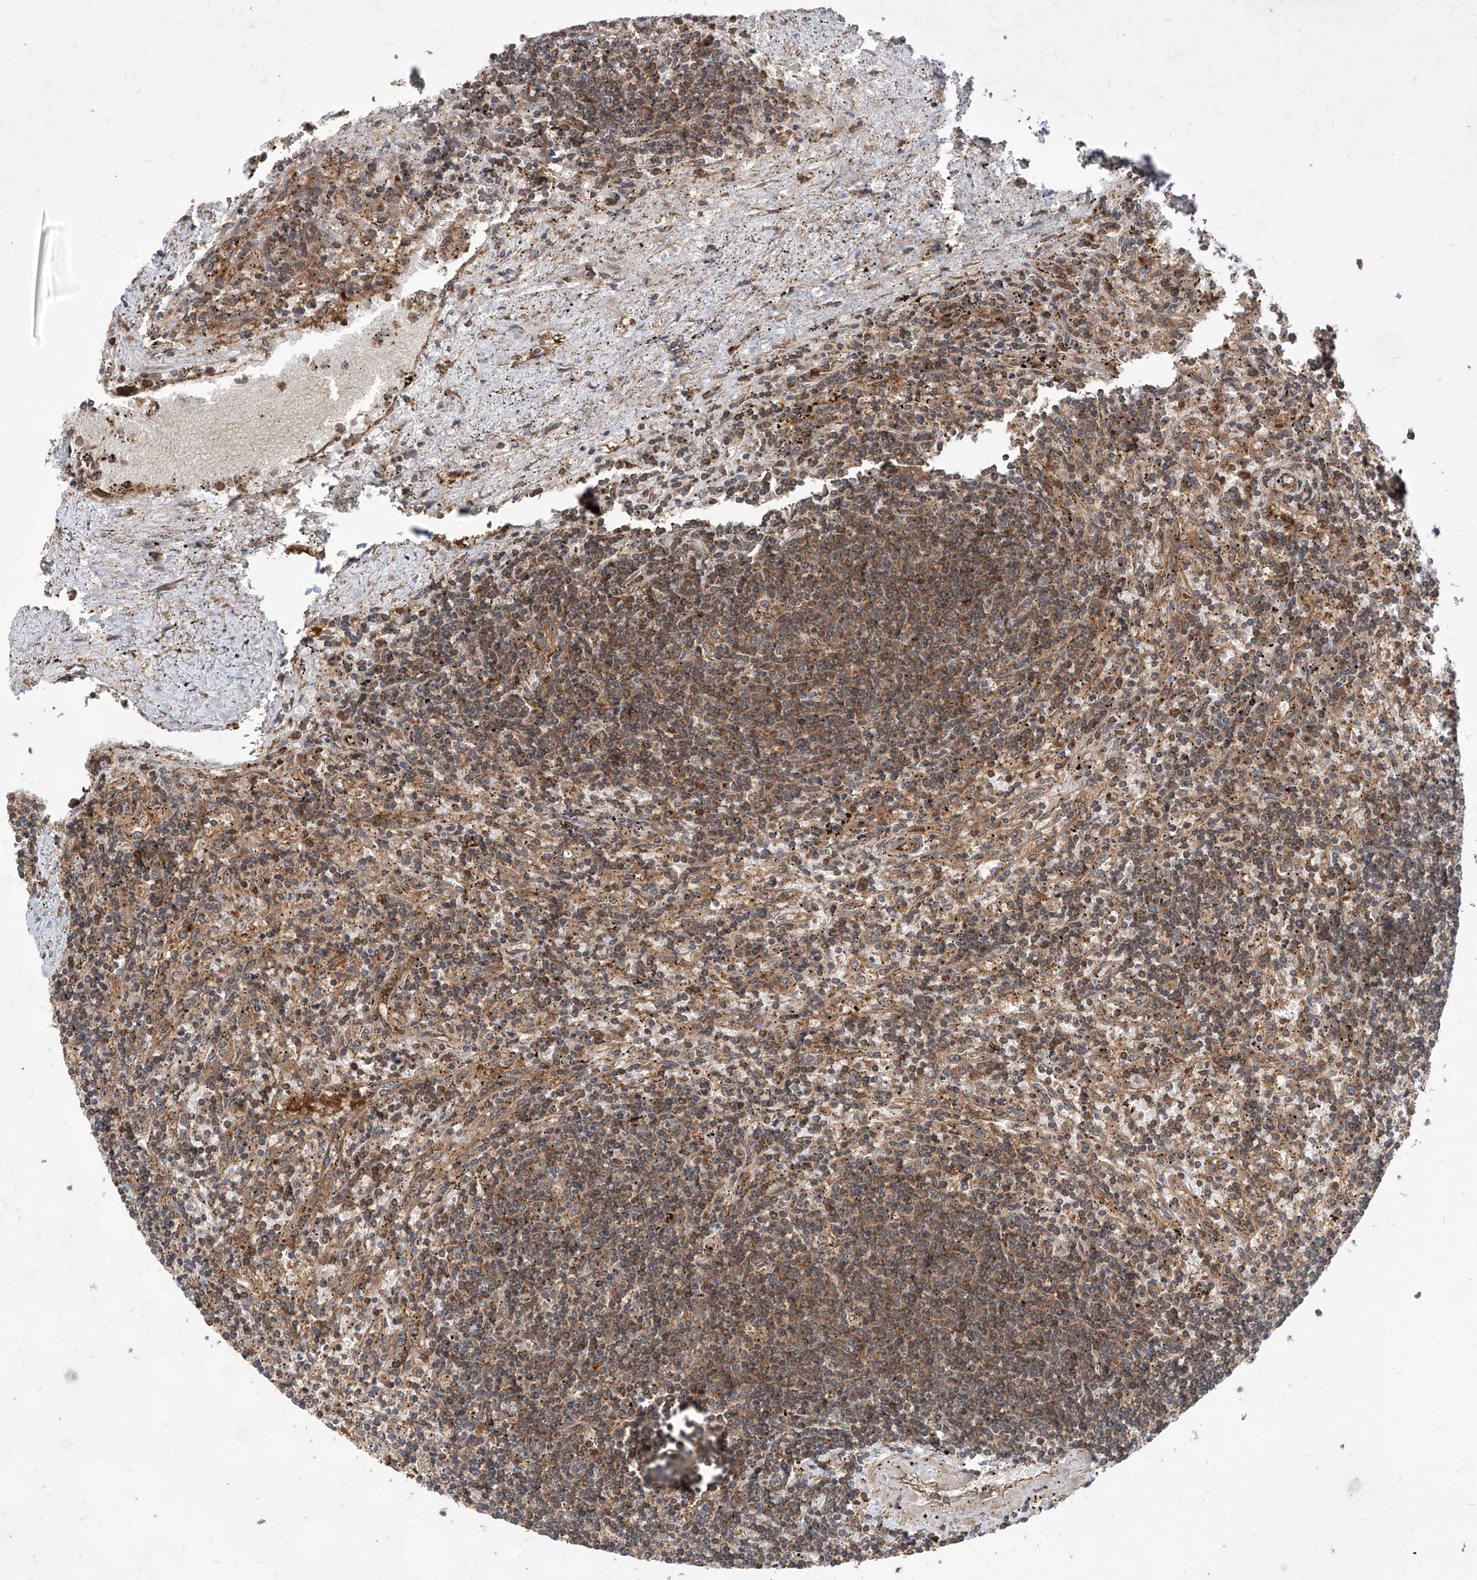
{"staining": {"intensity": "moderate", "quantity": "25%-75%", "location": "cytoplasmic/membranous"}, "tissue": "lymphoma", "cell_type": "Tumor cells", "image_type": "cancer", "snomed": [{"axis": "morphology", "description": "Malignant lymphoma, non-Hodgkin's type, Low grade"}, {"axis": "topography", "description": "Spleen"}], "caption": "Immunohistochemical staining of human lymphoma displays medium levels of moderate cytoplasmic/membranous expression in approximately 25%-75% of tumor cells. Immunohistochemistry stains the protein of interest in brown and the nuclei are stained blue.", "gene": "MAGED2", "patient": {"sex": "male", "age": 76}}